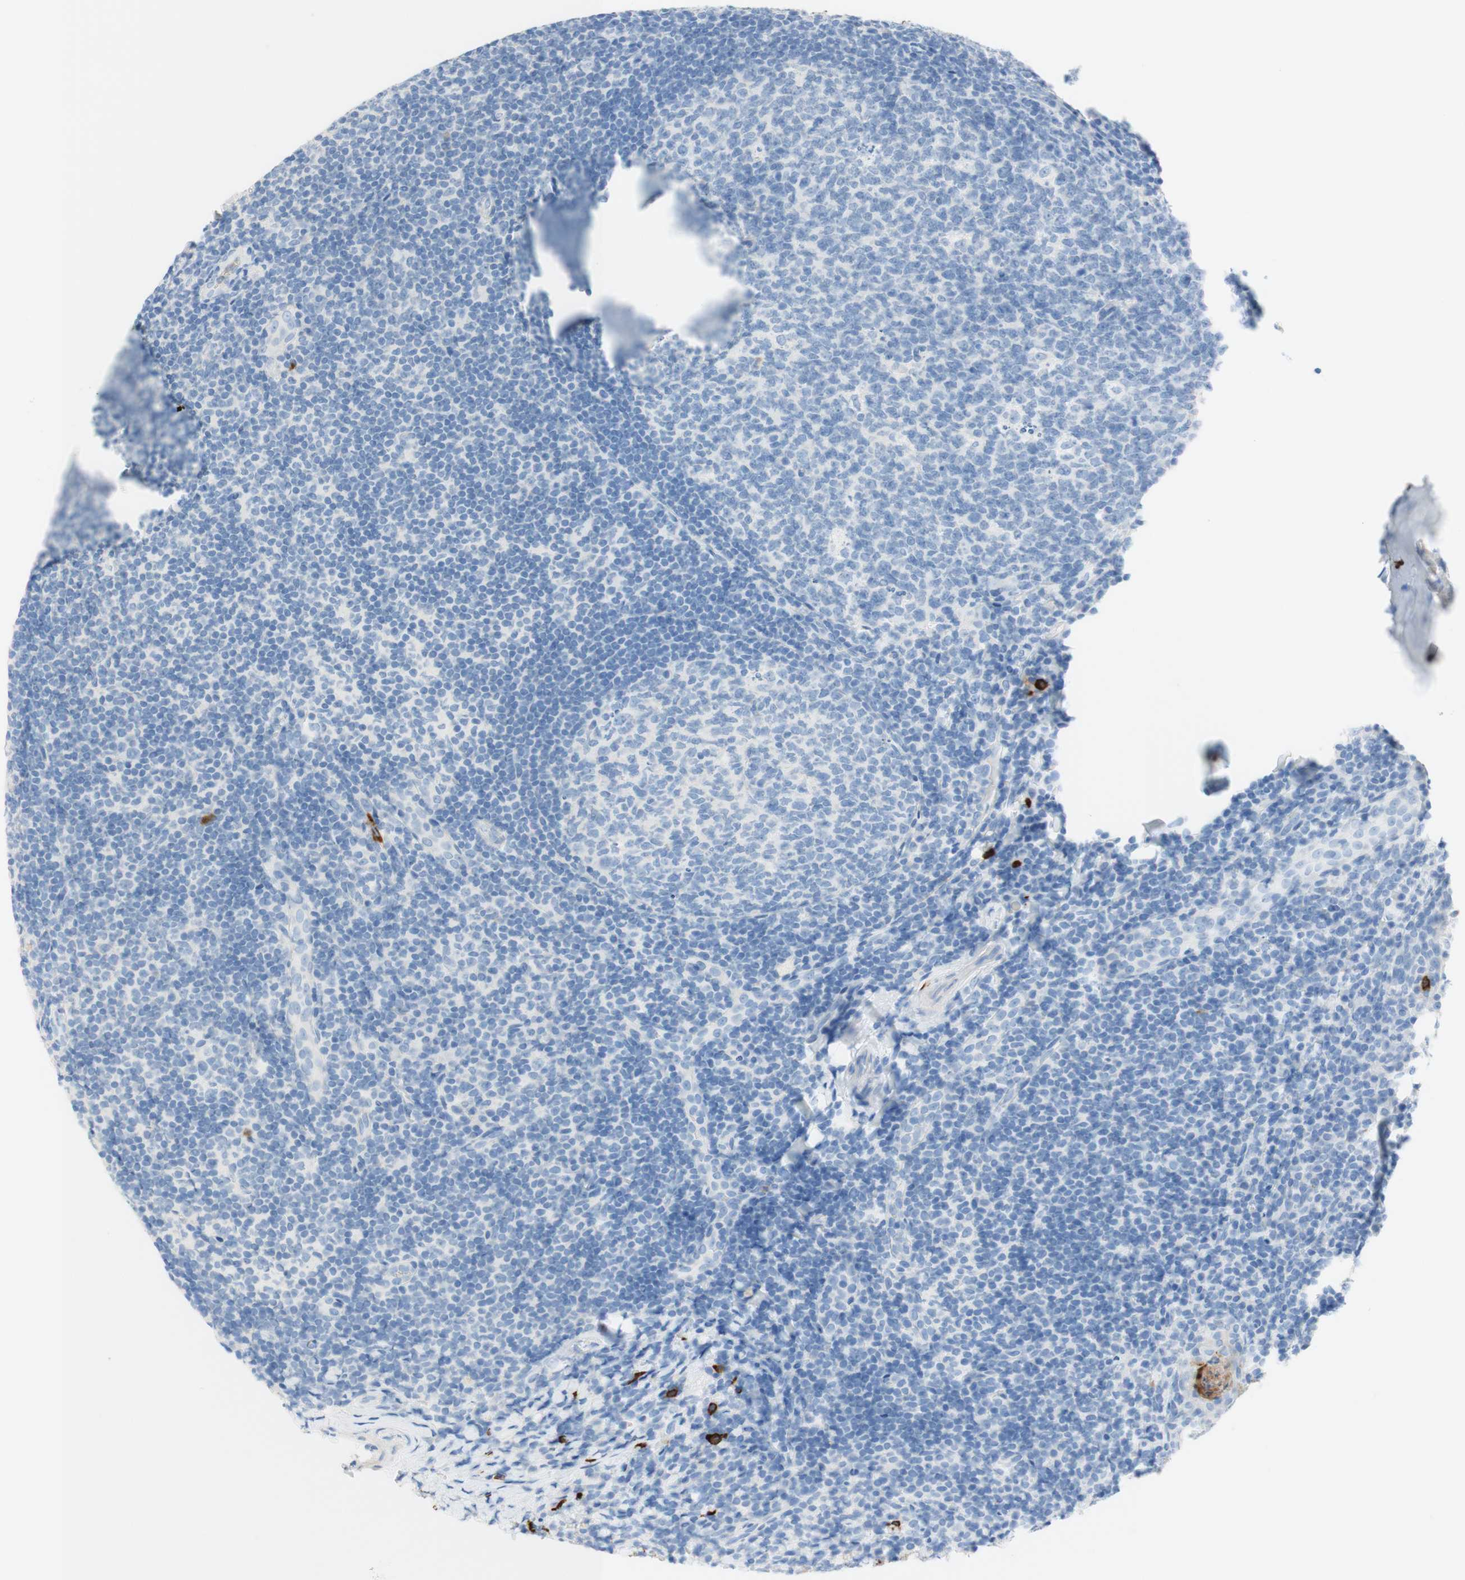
{"staining": {"intensity": "negative", "quantity": "none", "location": "none"}, "tissue": "tonsil", "cell_type": "Germinal center cells", "image_type": "normal", "snomed": [{"axis": "morphology", "description": "Normal tissue, NOS"}, {"axis": "topography", "description": "Tonsil"}], "caption": "There is no significant staining in germinal center cells of tonsil. (DAB (3,3'-diaminobenzidine) IHC visualized using brightfield microscopy, high magnification).", "gene": "CEACAM1", "patient": {"sex": "male", "age": 37}}